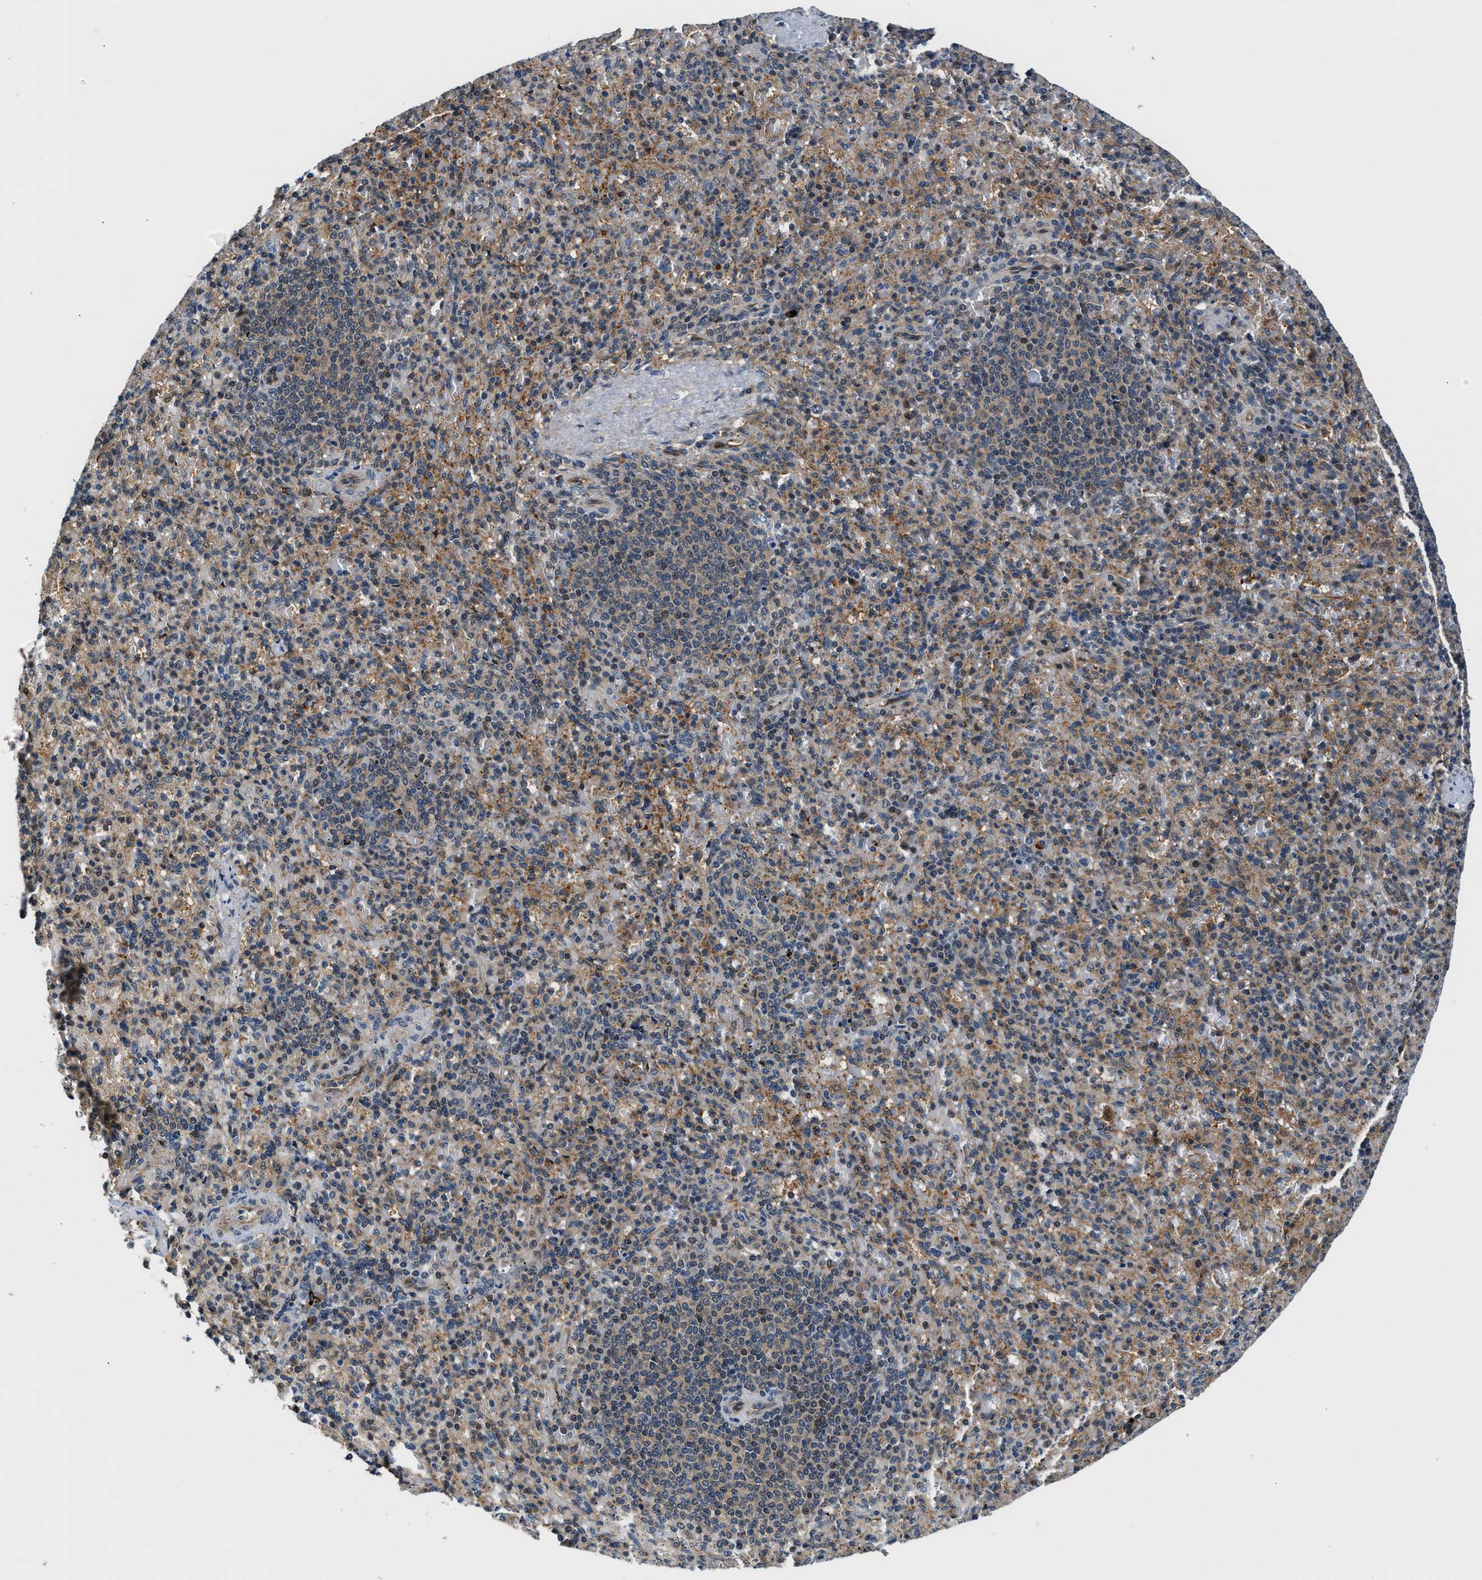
{"staining": {"intensity": "weak", "quantity": "25%-75%", "location": "cytoplasmic/membranous"}, "tissue": "spleen", "cell_type": "Cells in red pulp", "image_type": "normal", "snomed": [{"axis": "morphology", "description": "Normal tissue, NOS"}, {"axis": "topography", "description": "Spleen"}], "caption": "Brown immunohistochemical staining in benign human spleen displays weak cytoplasmic/membranous staining in about 25%-75% of cells in red pulp. The protein of interest is shown in brown color, while the nuclei are stained blue.", "gene": "TUT7", "patient": {"sex": "female", "age": 74}}